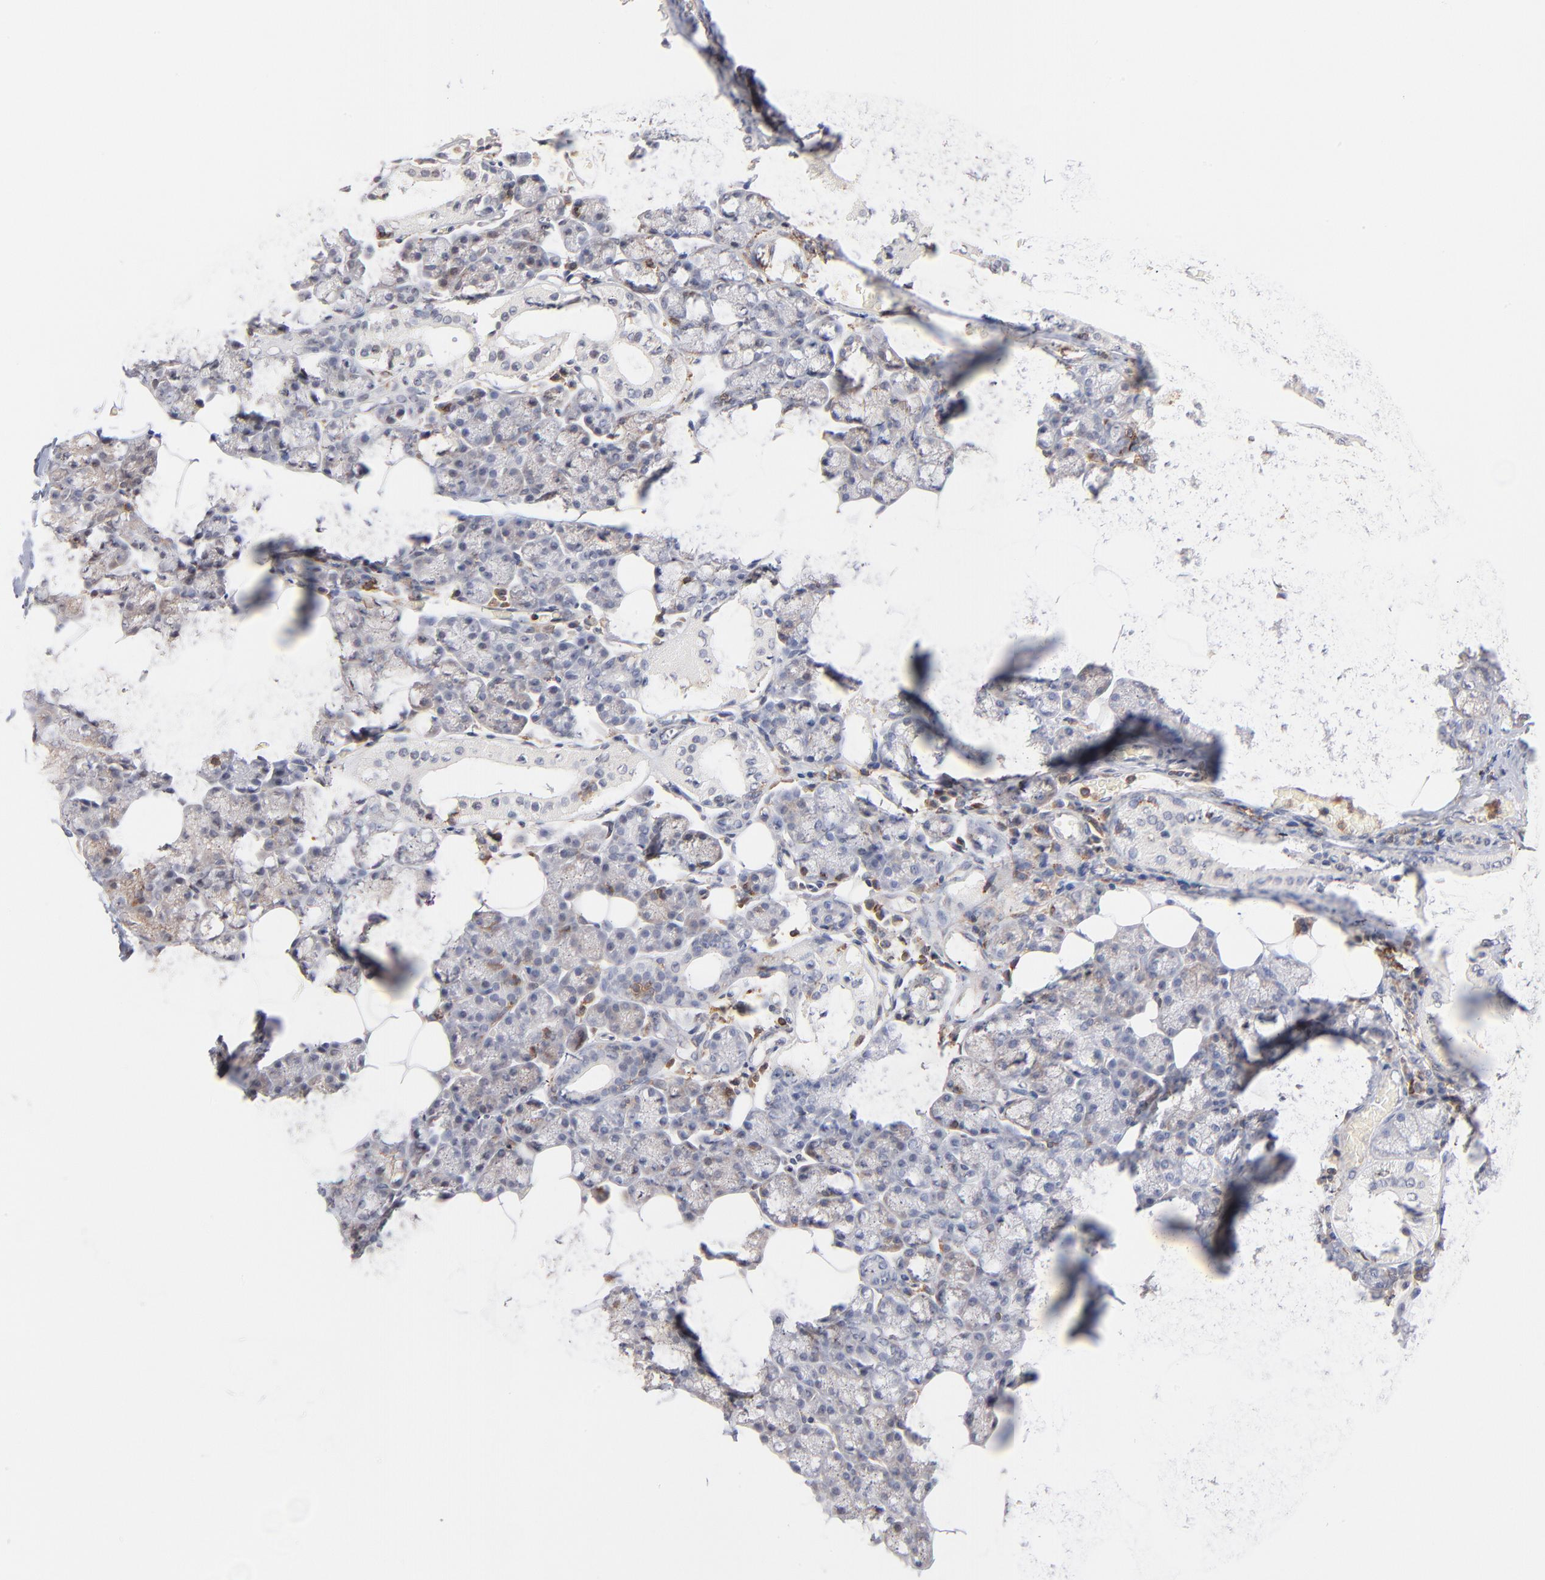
{"staining": {"intensity": "negative", "quantity": "none", "location": "none"}, "tissue": "salivary gland", "cell_type": "Glandular cells", "image_type": "normal", "snomed": [{"axis": "morphology", "description": "Normal tissue, NOS"}, {"axis": "topography", "description": "Lymph node"}, {"axis": "topography", "description": "Salivary gland"}], "caption": "This is an immunohistochemistry (IHC) image of normal human salivary gland. There is no positivity in glandular cells.", "gene": "WIPF1", "patient": {"sex": "male", "age": 8}}